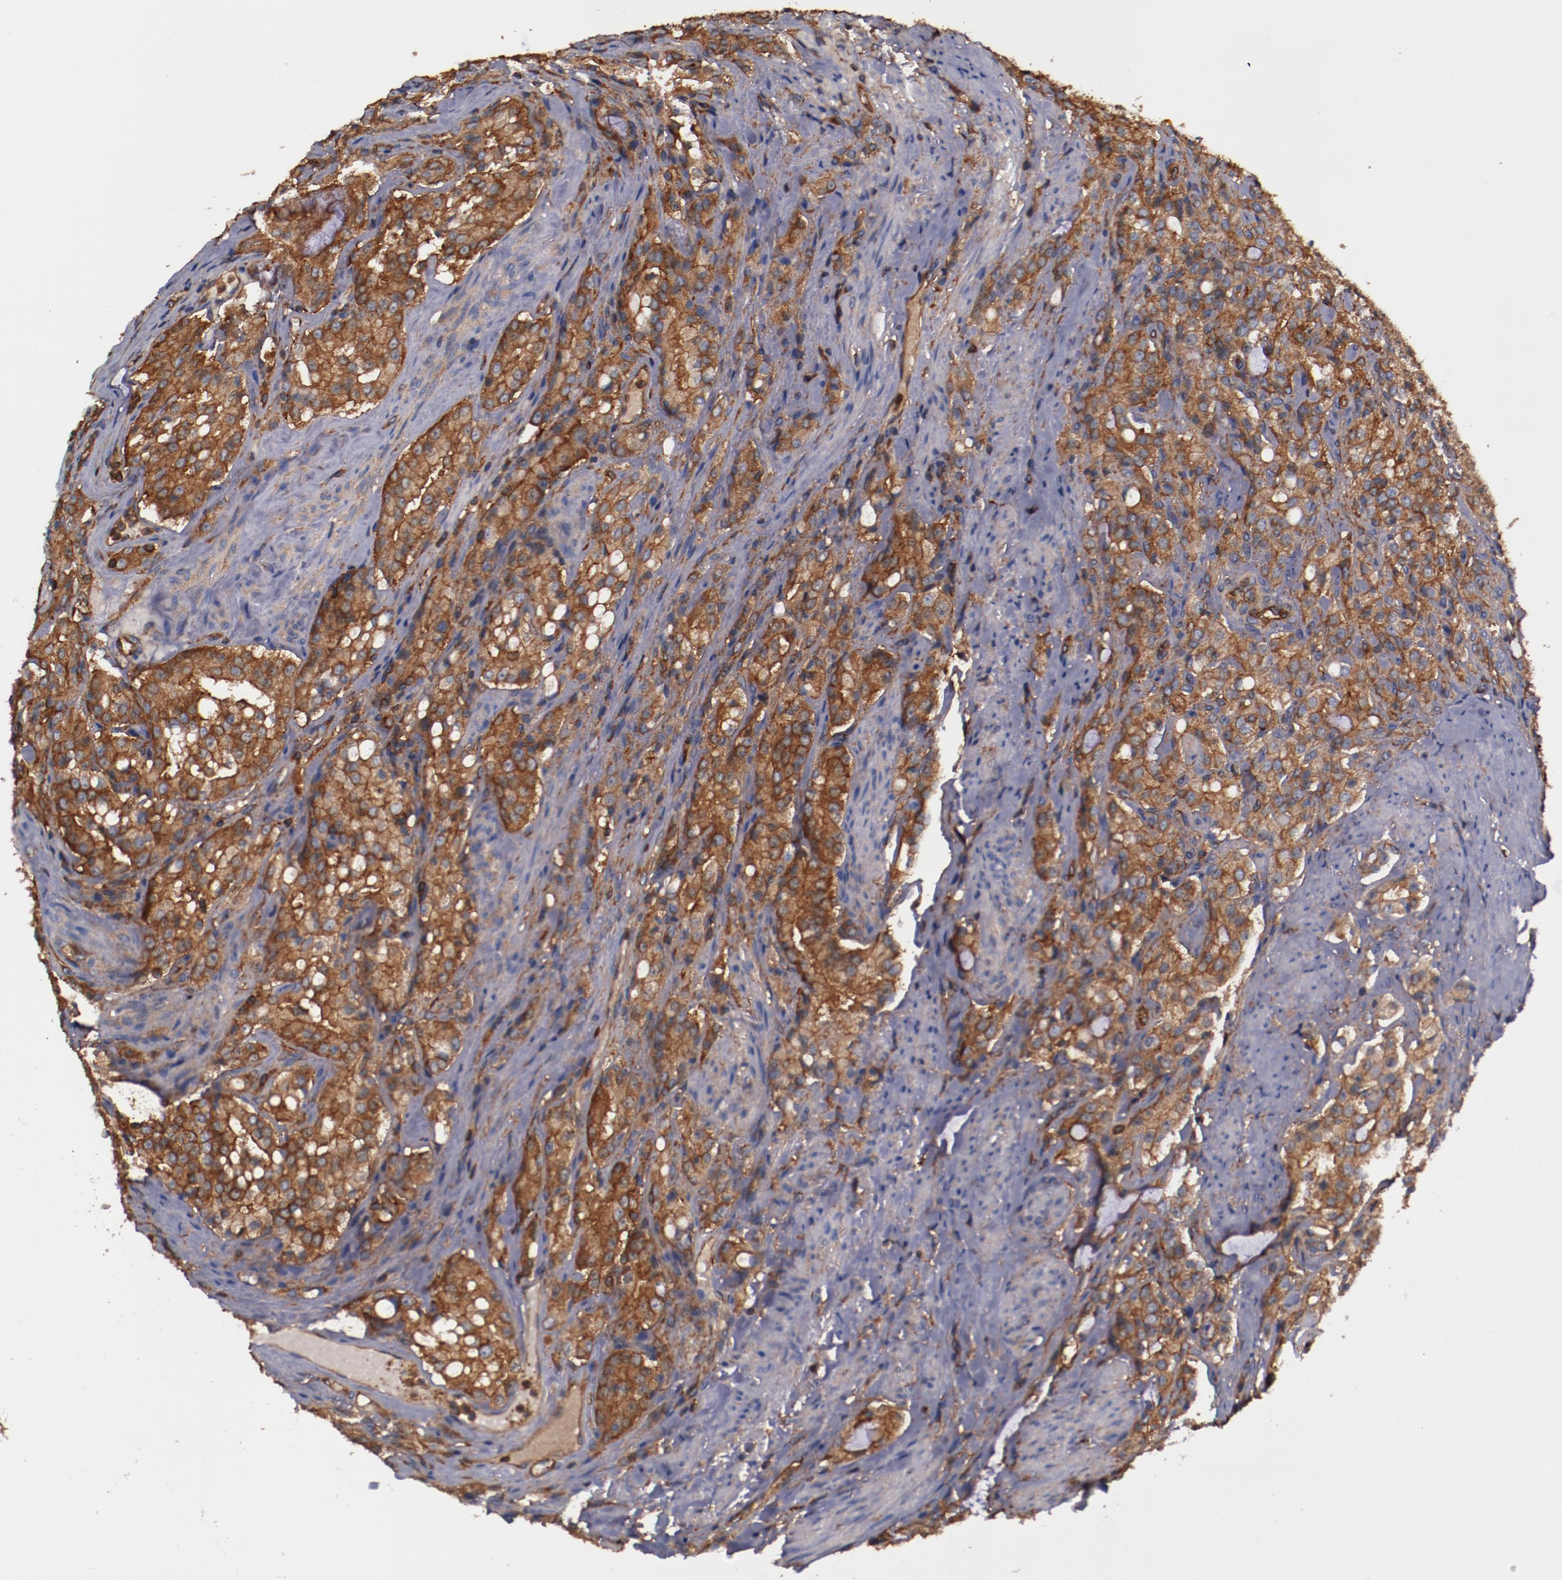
{"staining": {"intensity": "strong", "quantity": ">75%", "location": "cytoplasmic/membranous"}, "tissue": "prostate cancer", "cell_type": "Tumor cells", "image_type": "cancer", "snomed": [{"axis": "morphology", "description": "Adenocarcinoma, Medium grade"}, {"axis": "topography", "description": "Prostate"}], "caption": "High-magnification brightfield microscopy of medium-grade adenocarcinoma (prostate) stained with DAB (3,3'-diaminobenzidine) (brown) and counterstained with hematoxylin (blue). tumor cells exhibit strong cytoplasmic/membranous staining is present in approximately>75% of cells.", "gene": "TMOD3", "patient": {"sex": "male", "age": 72}}